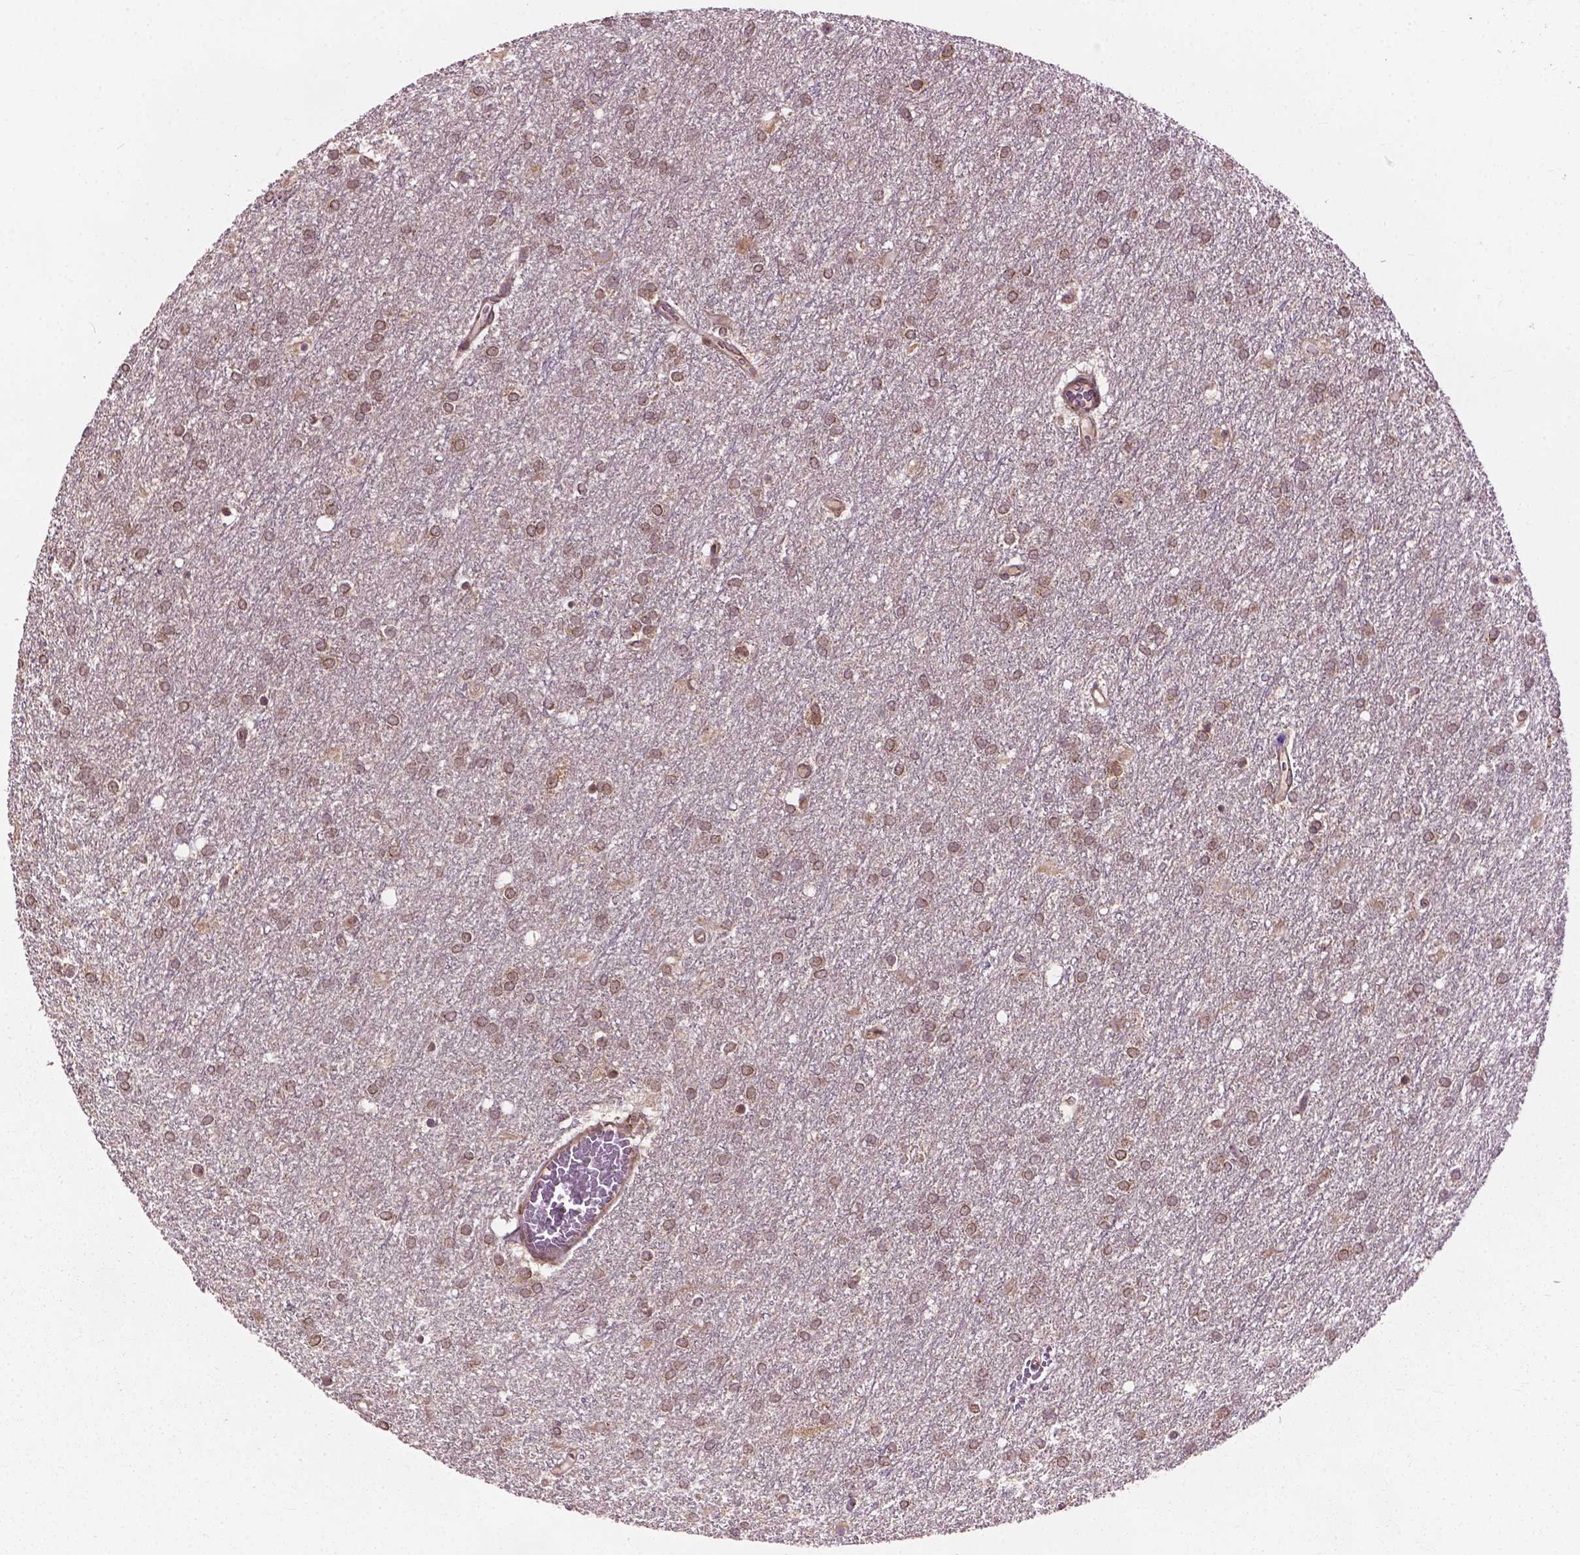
{"staining": {"intensity": "weak", "quantity": ">75%", "location": "cytoplasmic/membranous,nuclear"}, "tissue": "glioma", "cell_type": "Tumor cells", "image_type": "cancer", "snomed": [{"axis": "morphology", "description": "Glioma, malignant, High grade"}, {"axis": "topography", "description": "Brain"}], "caption": "There is low levels of weak cytoplasmic/membranous and nuclear positivity in tumor cells of glioma, as demonstrated by immunohistochemical staining (brown color).", "gene": "PPP1CB", "patient": {"sex": "female", "age": 61}}